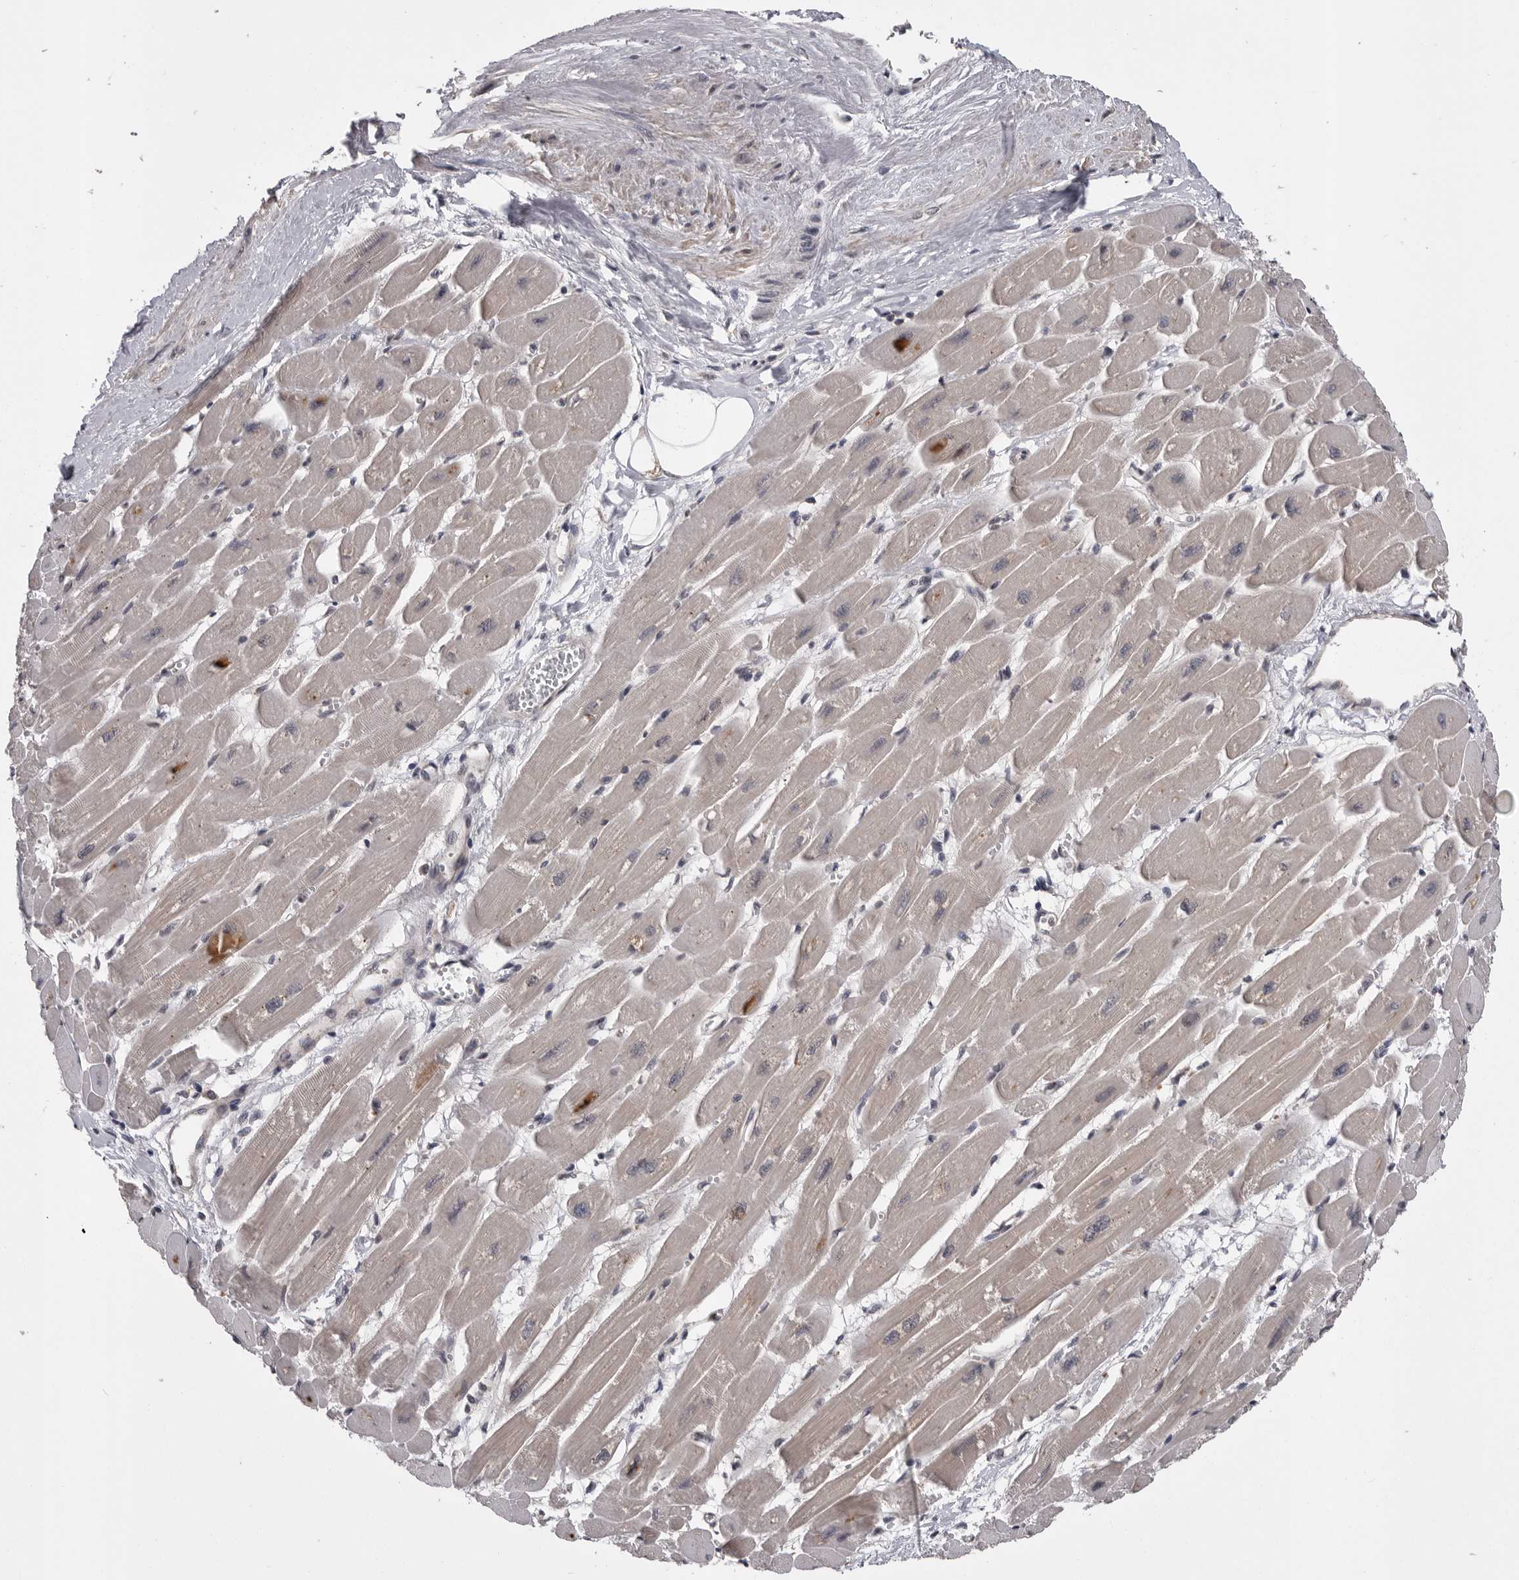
{"staining": {"intensity": "weak", "quantity": "<25%", "location": "cytoplasmic/membranous,nuclear"}, "tissue": "heart muscle", "cell_type": "Cardiomyocytes", "image_type": "normal", "snomed": [{"axis": "morphology", "description": "Normal tissue, NOS"}, {"axis": "topography", "description": "Heart"}], "caption": "Immunohistochemistry photomicrograph of normal heart muscle: human heart muscle stained with DAB (3,3'-diaminobenzidine) exhibits no significant protein positivity in cardiomyocytes.", "gene": "AOAH", "patient": {"sex": "female", "age": 54}}